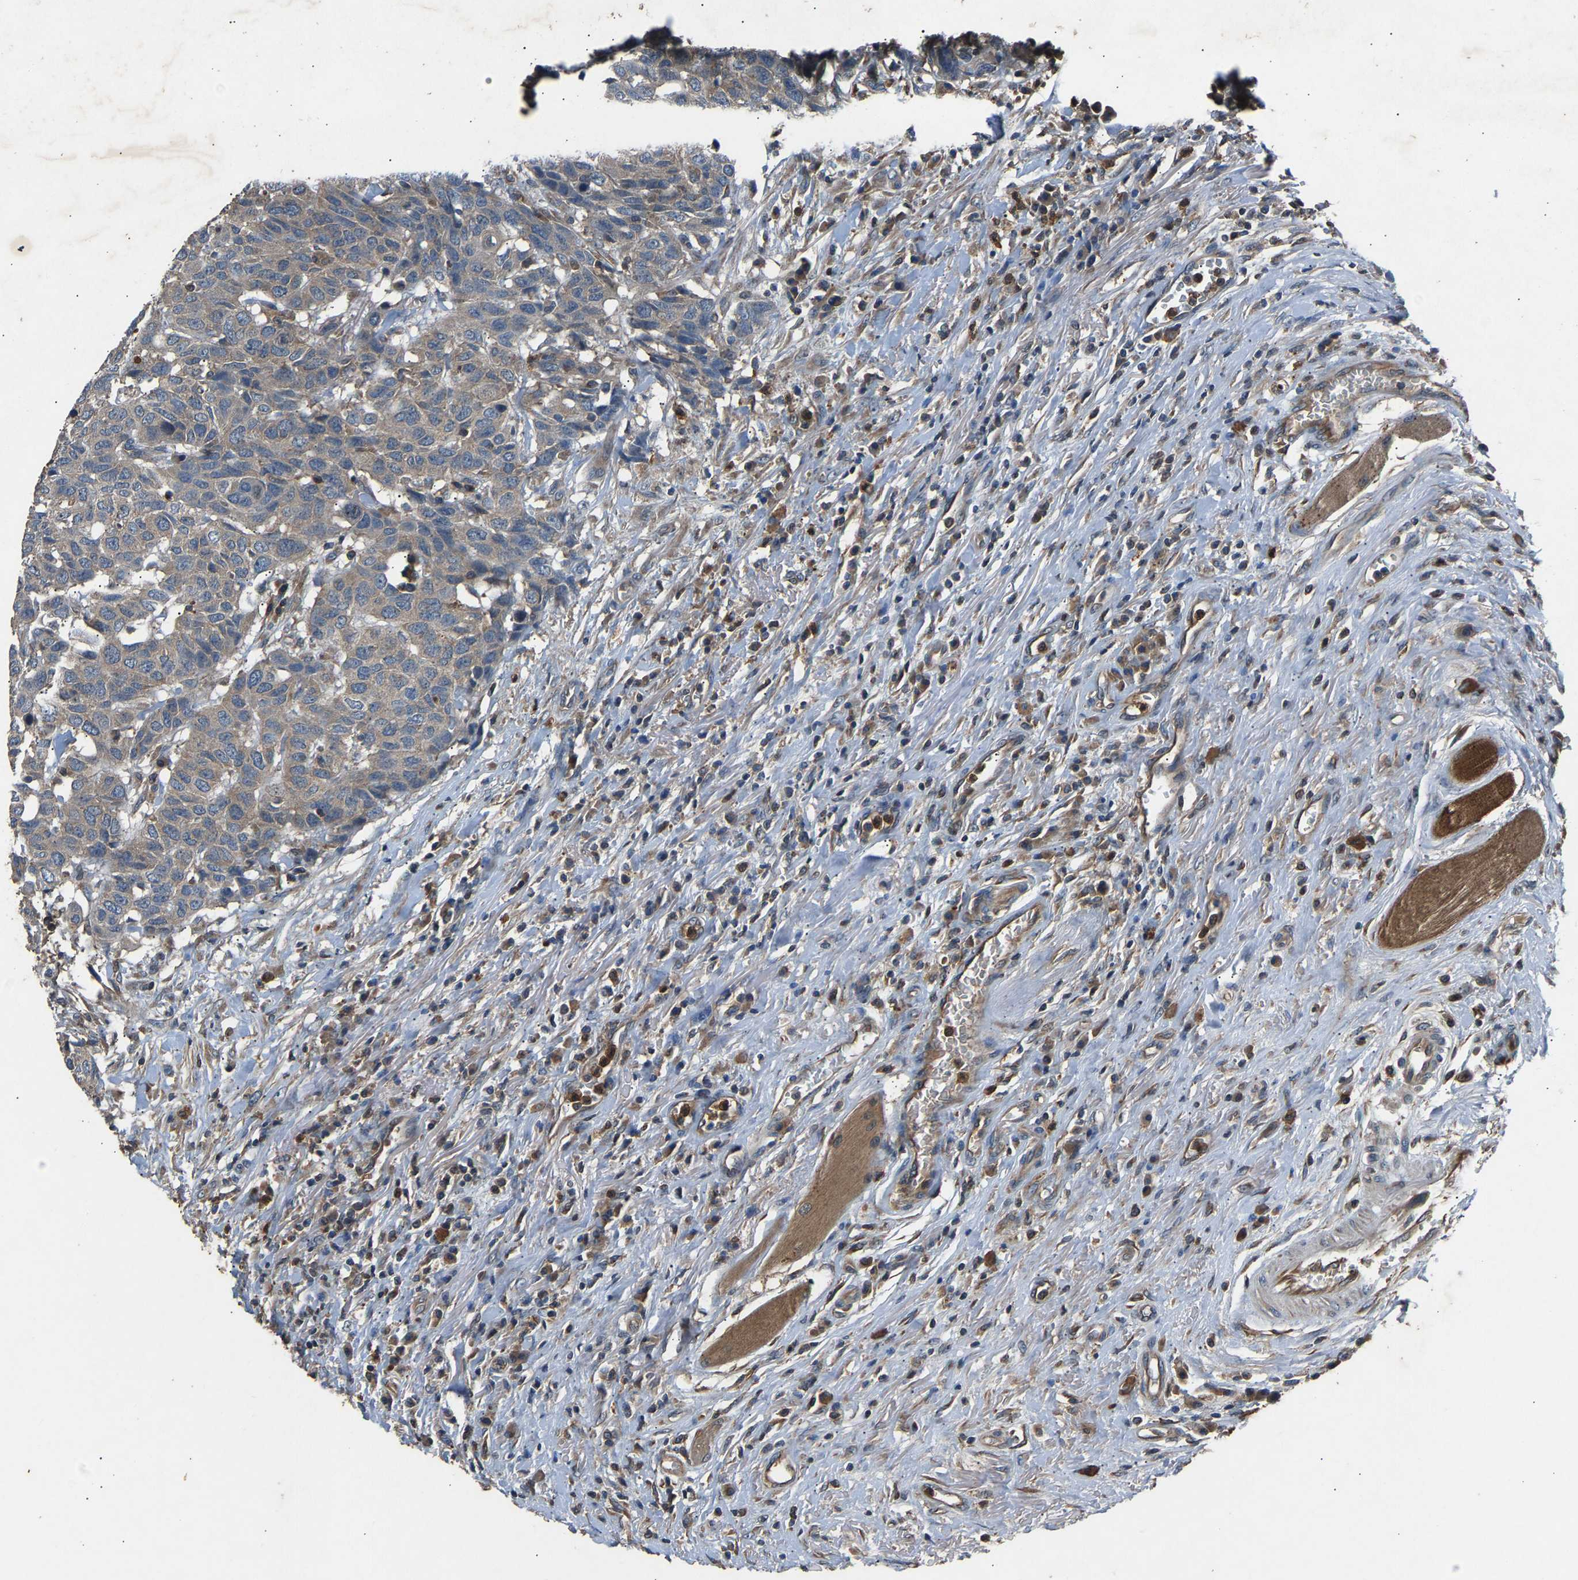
{"staining": {"intensity": "negative", "quantity": "none", "location": "none"}, "tissue": "head and neck cancer", "cell_type": "Tumor cells", "image_type": "cancer", "snomed": [{"axis": "morphology", "description": "Squamous cell carcinoma, NOS"}, {"axis": "topography", "description": "Head-Neck"}], "caption": "Immunohistochemical staining of human head and neck cancer demonstrates no significant expression in tumor cells.", "gene": "PPID", "patient": {"sex": "male", "age": 66}}